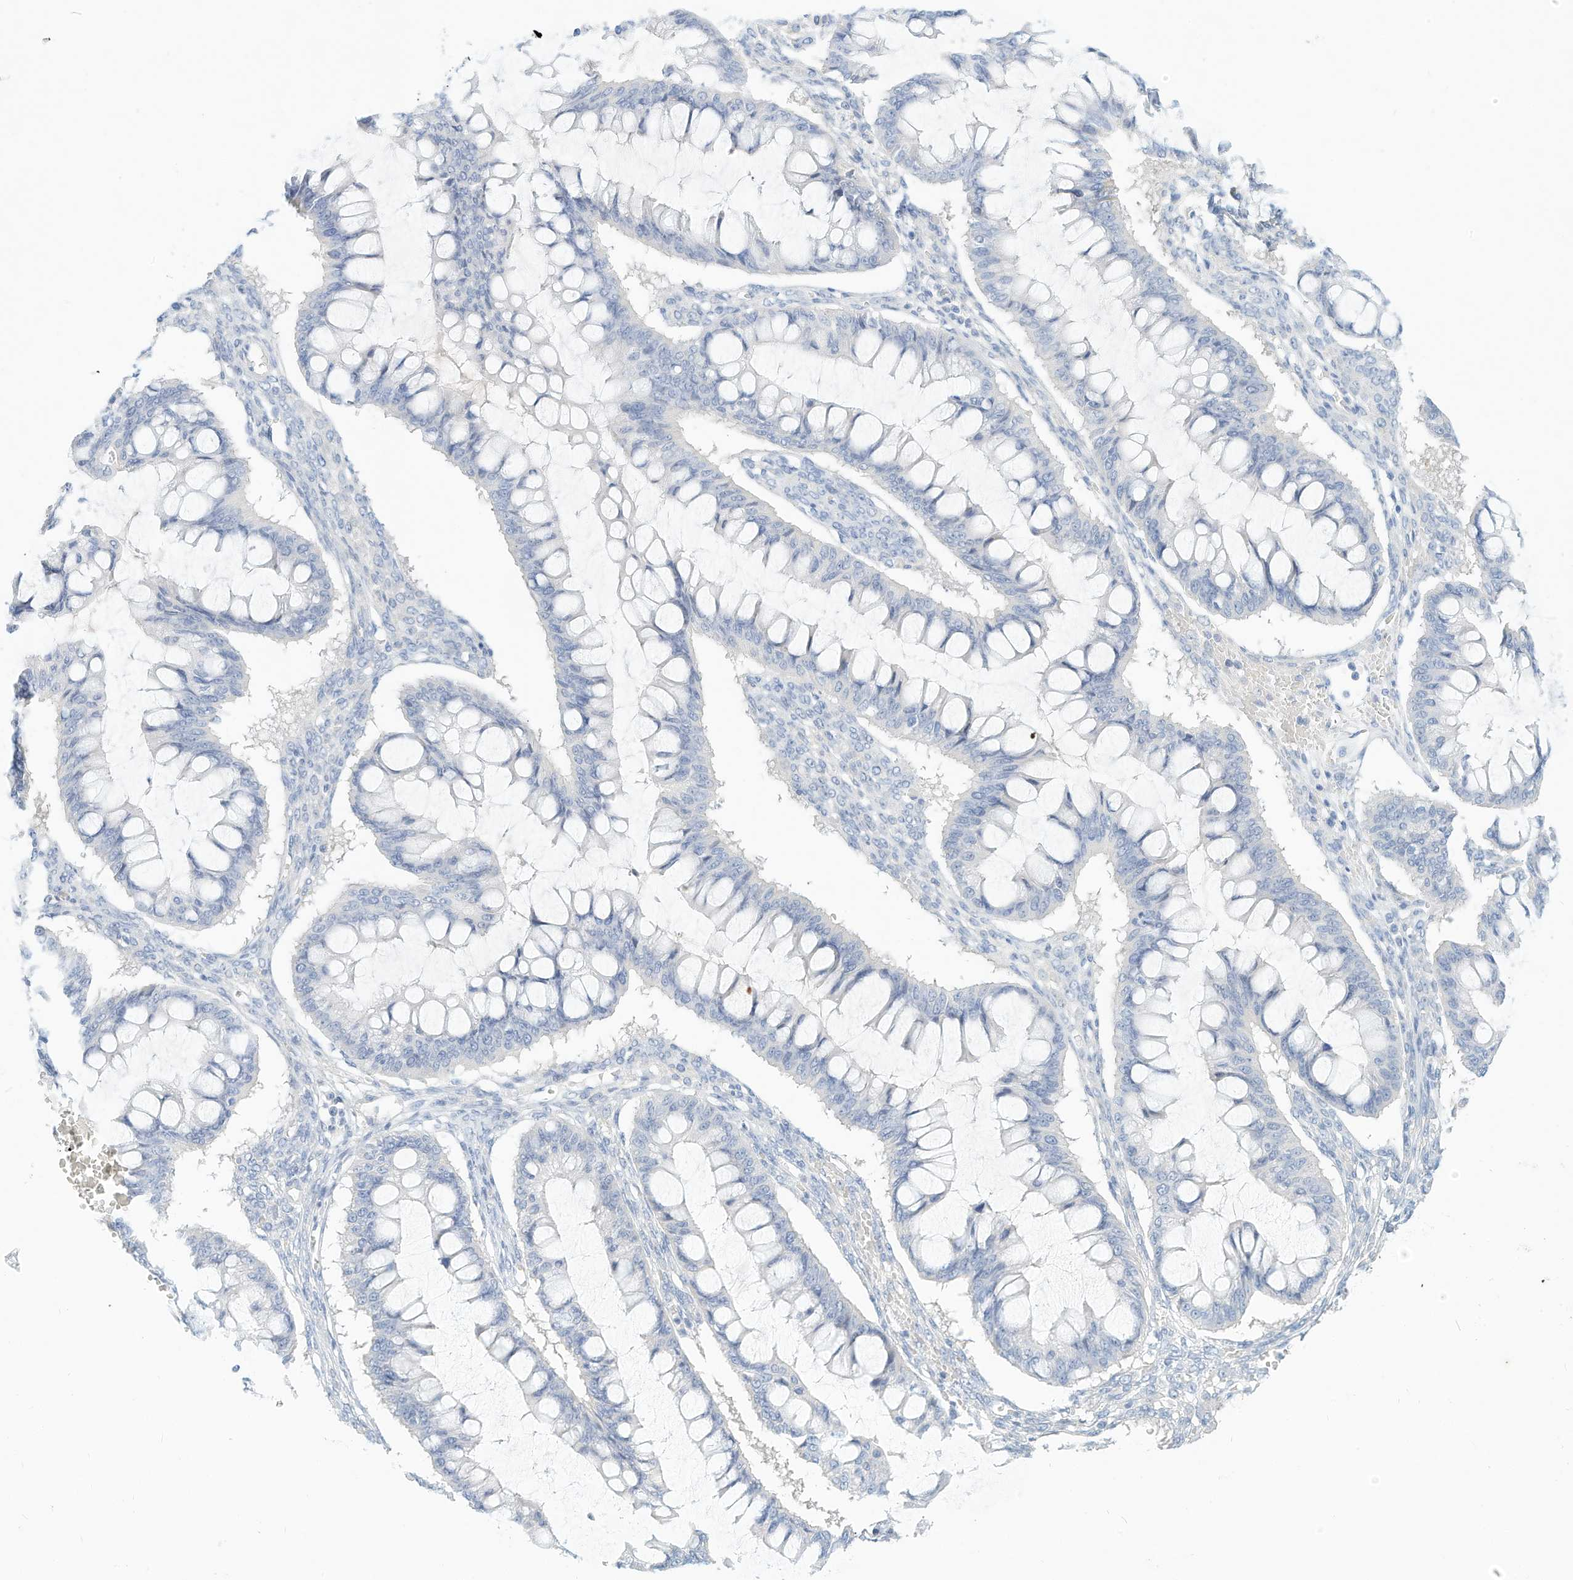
{"staining": {"intensity": "negative", "quantity": "none", "location": "none"}, "tissue": "ovarian cancer", "cell_type": "Tumor cells", "image_type": "cancer", "snomed": [{"axis": "morphology", "description": "Cystadenocarcinoma, mucinous, NOS"}, {"axis": "topography", "description": "Ovary"}], "caption": "Mucinous cystadenocarcinoma (ovarian) stained for a protein using IHC displays no expression tumor cells.", "gene": "SPOCD1", "patient": {"sex": "female", "age": 73}}